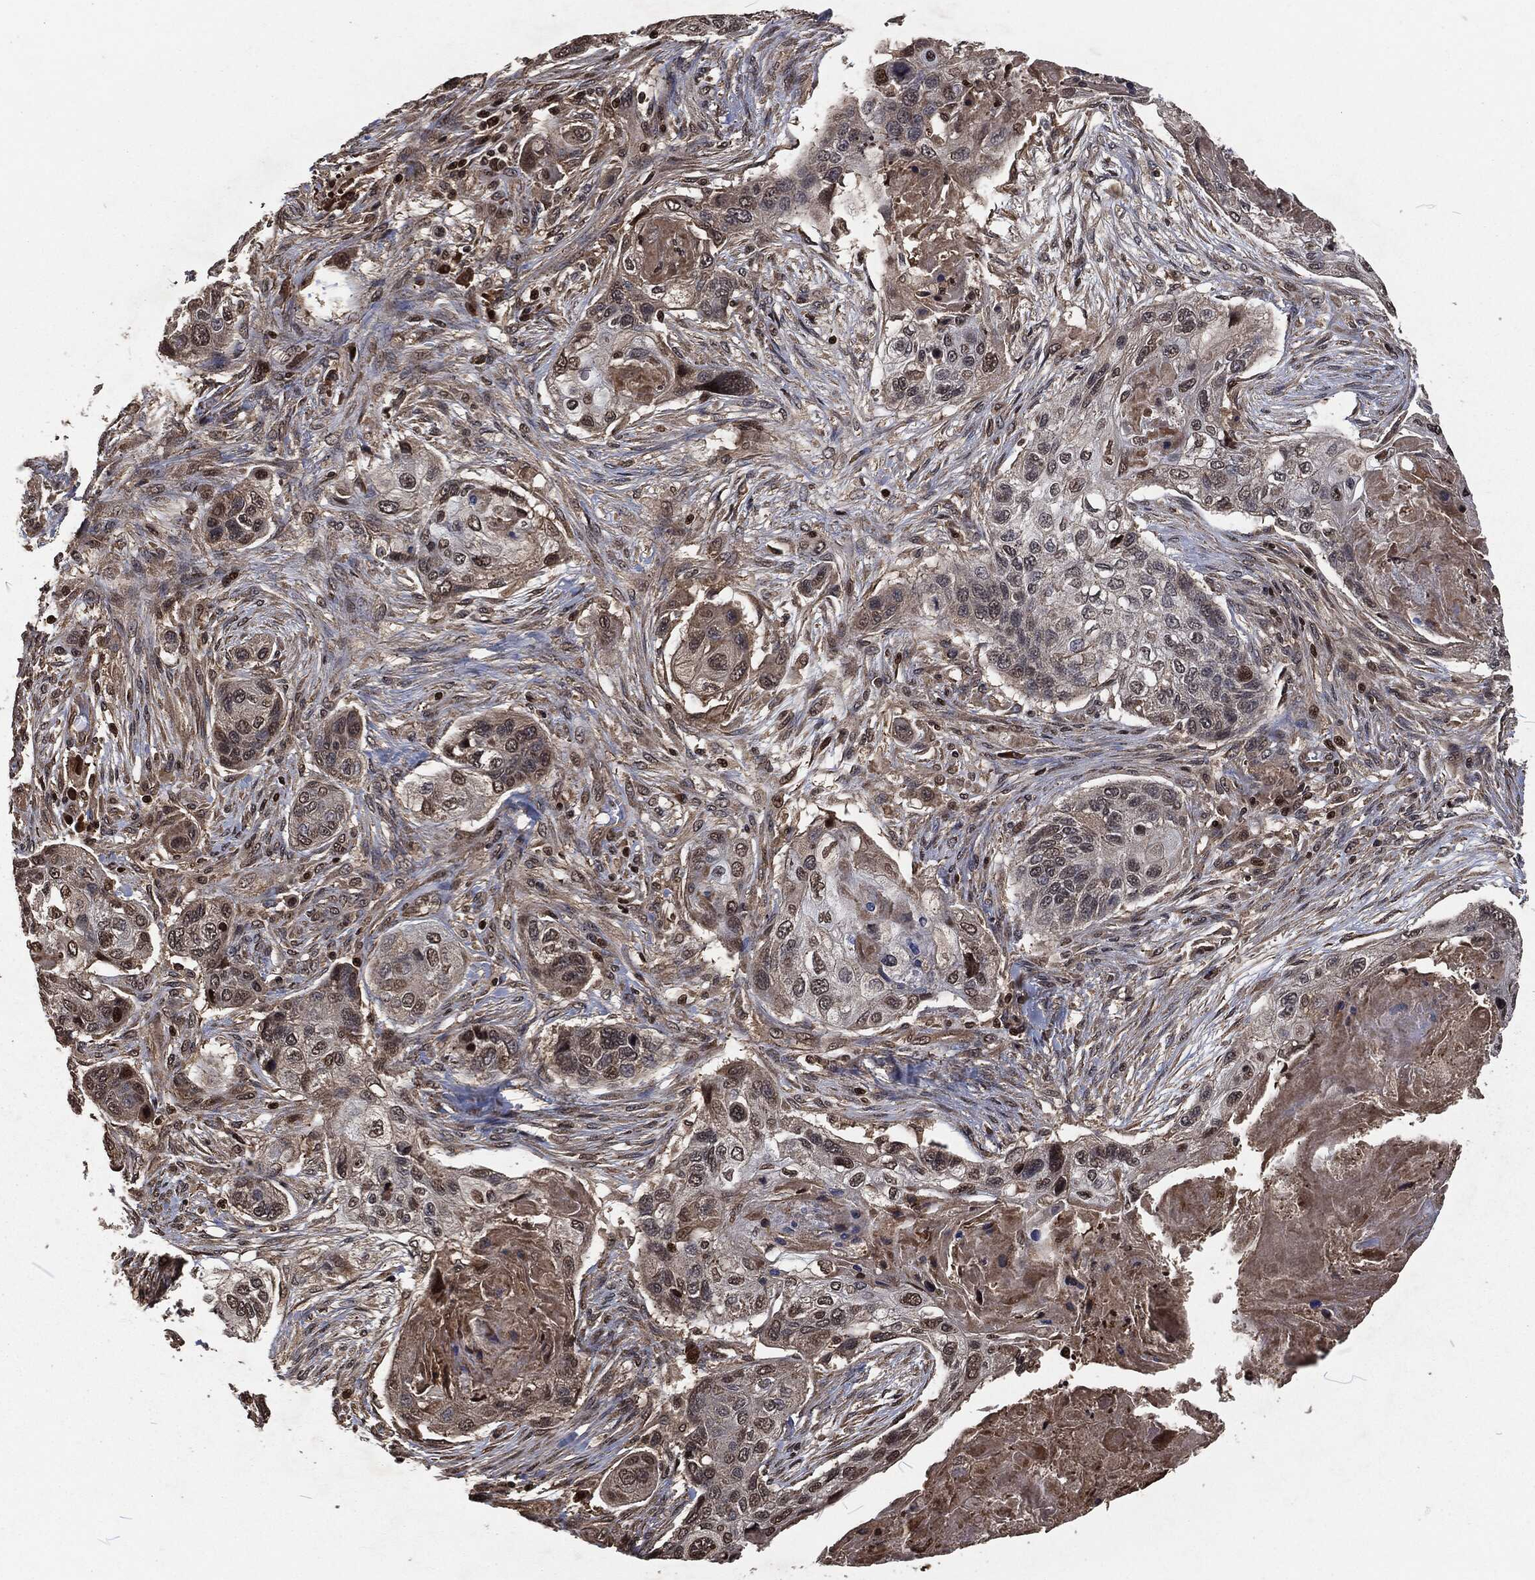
{"staining": {"intensity": "strong", "quantity": "<25%", "location": "nuclear"}, "tissue": "lung cancer", "cell_type": "Tumor cells", "image_type": "cancer", "snomed": [{"axis": "morphology", "description": "Normal tissue, NOS"}, {"axis": "morphology", "description": "Squamous cell carcinoma, NOS"}, {"axis": "topography", "description": "Bronchus"}, {"axis": "topography", "description": "Lung"}], "caption": "Brown immunohistochemical staining in human squamous cell carcinoma (lung) displays strong nuclear expression in about <25% of tumor cells.", "gene": "SNAI1", "patient": {"sex": "male", "age": 69}}